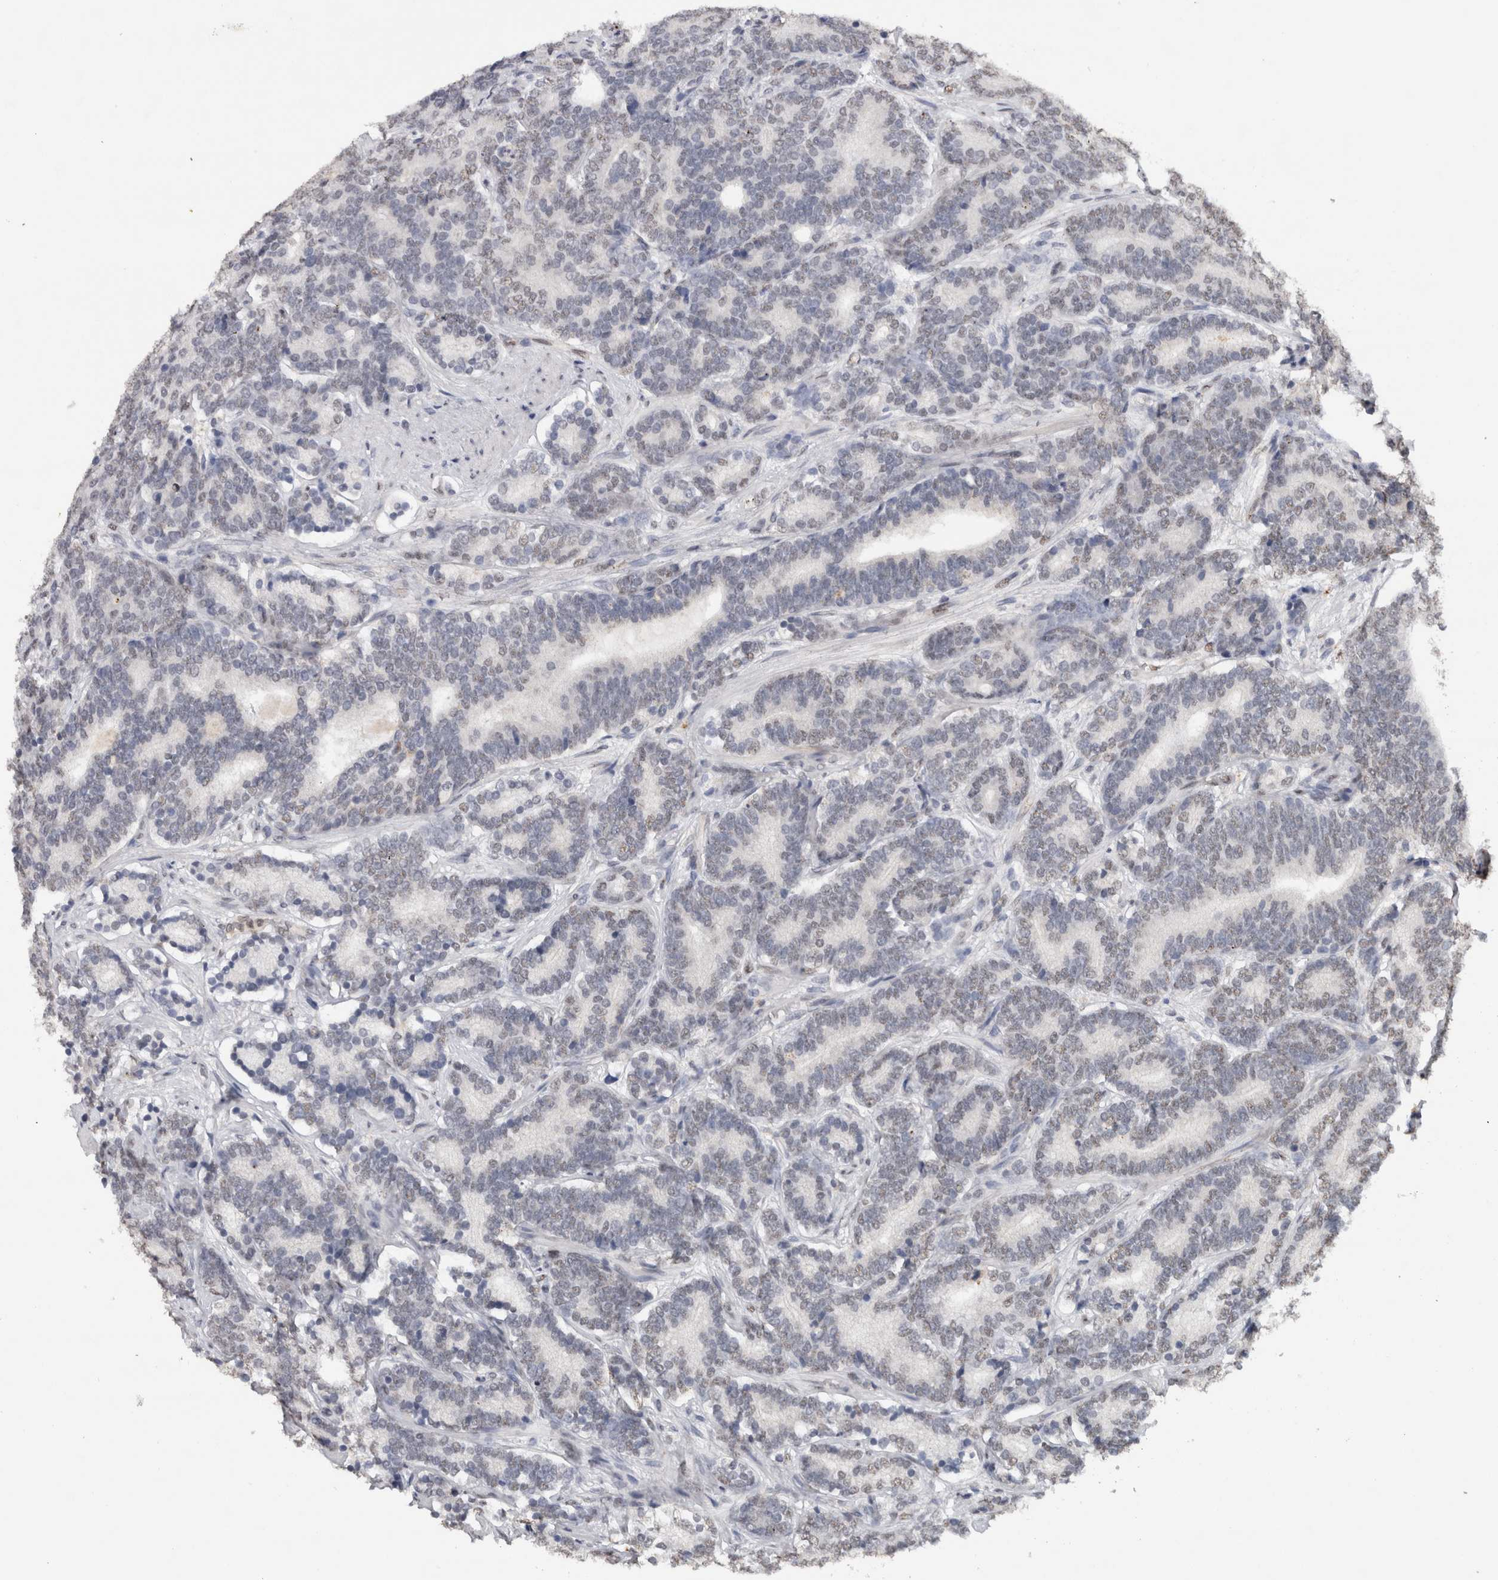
{"staining": {"intensity": "negative", "quantity": "none", "location": "none"}, "tissue": "prostate cancer", "cell_type": "Tumor cells", "image_type": "cancer", "snomed": [{"axis": "morphology", "description": "Adenocarcinoma, High grade"}, {"axis": "topography", "description": "Prostate"}], "caption": "The histopathology image shows no significant positivity in tumor cells of high-grade adenocarcinoma (prostate). (DAB (3,3'-diaminobenzidine) IHC visualized using brightfield microscopy, high magnification).", "gene": "RPS6KA2", "patient": {"sex": "male", "age": 55}}